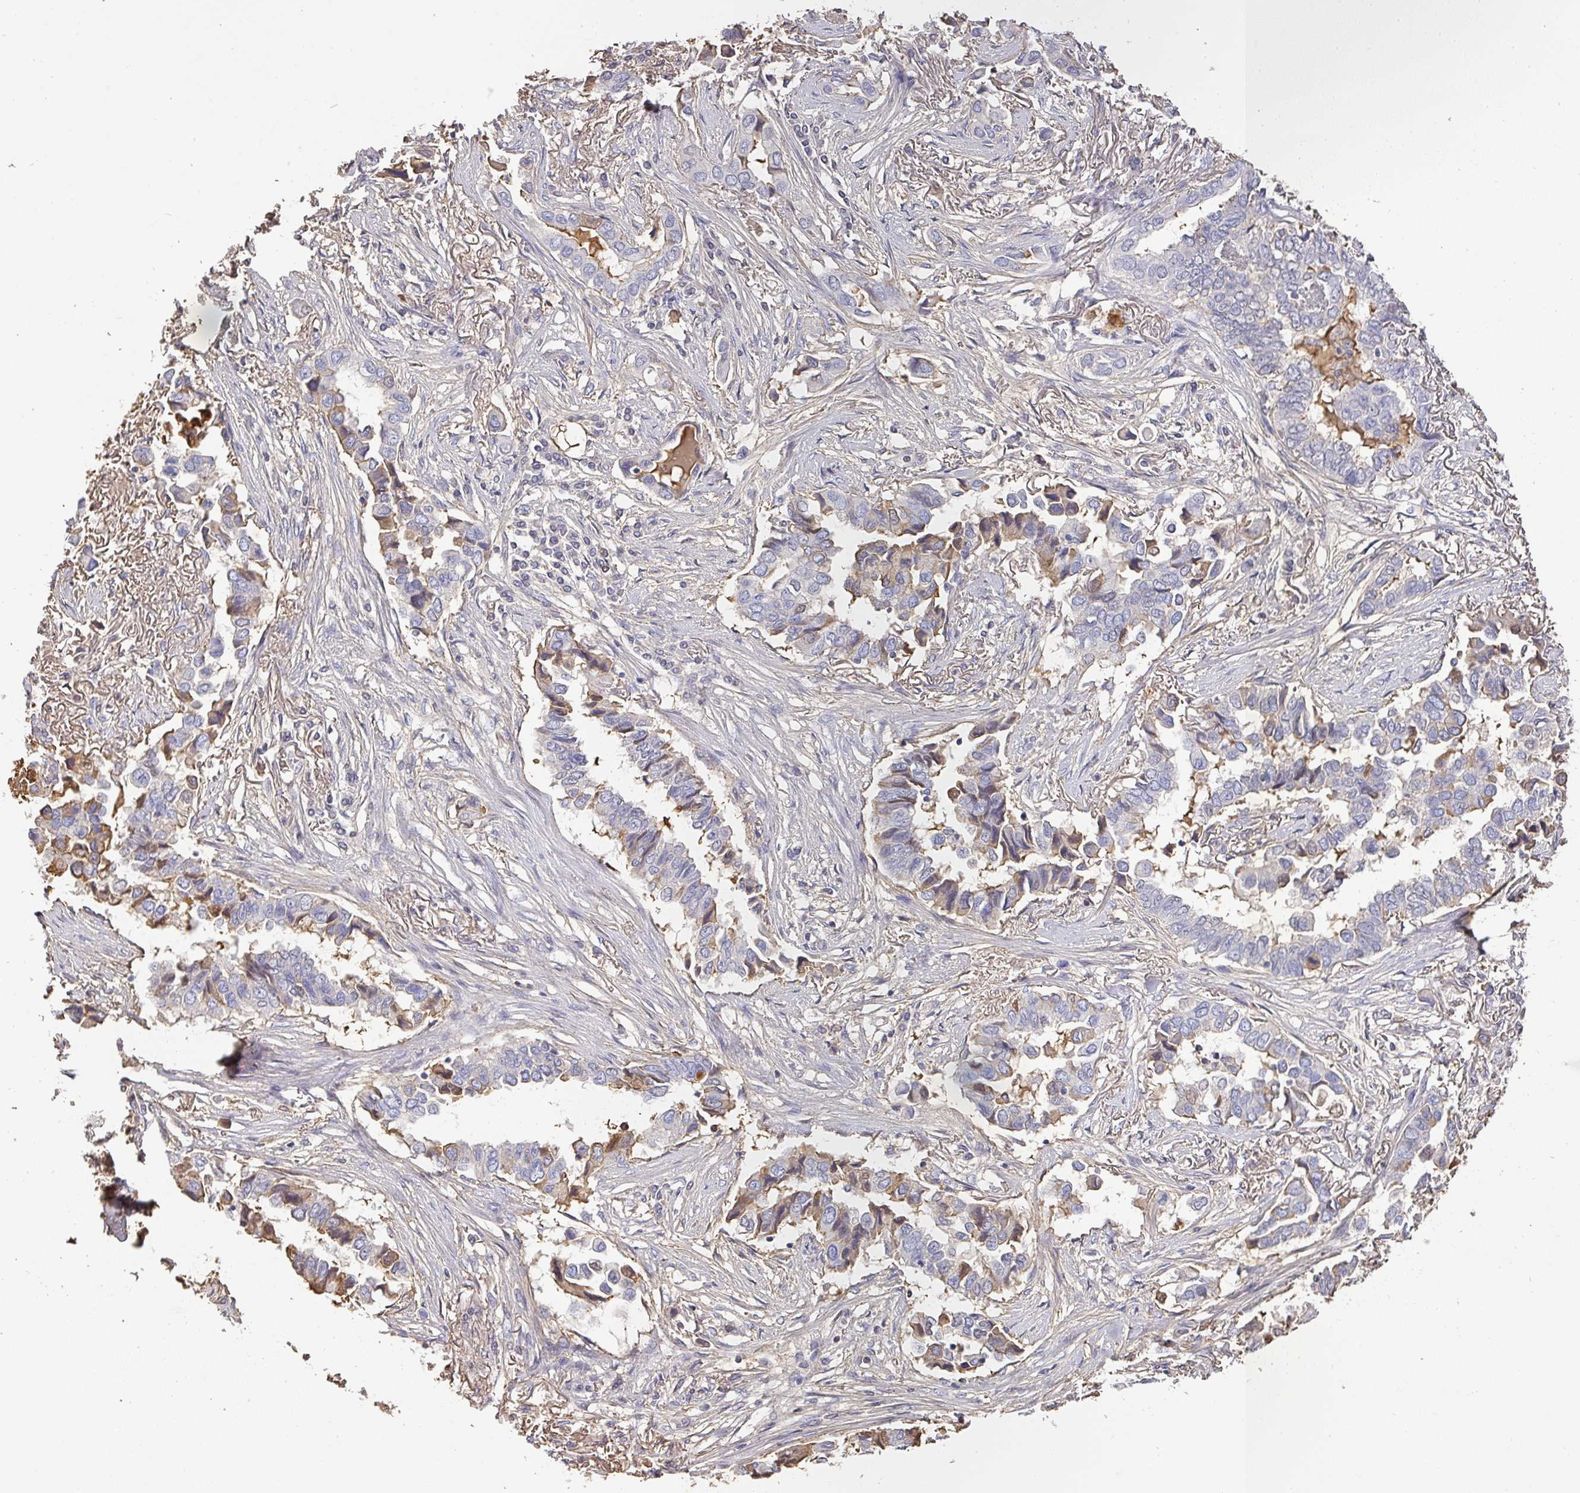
{"staining": {"intensity": "weak", "quantity": "25%-75%", "location": "cytoplasmic/membranous"}, "tissue": "lung cancer", "cell_type": "Tumor cells", "image_type": "cancer", "snomed": [{"axis": "morphology", "description": "Adenocarcinoma, NOS"}, {"axis": "topography", "description": "Lung"}], "caption": "Lung cancer (adenocarcinoma) stained for a protein (brown) shows weak cytoplasmic/membranous positive staining in approximately 25%-75% of tumor cells.", "gene": "ALB", "patient": {"sex": "female", "age": 76}}